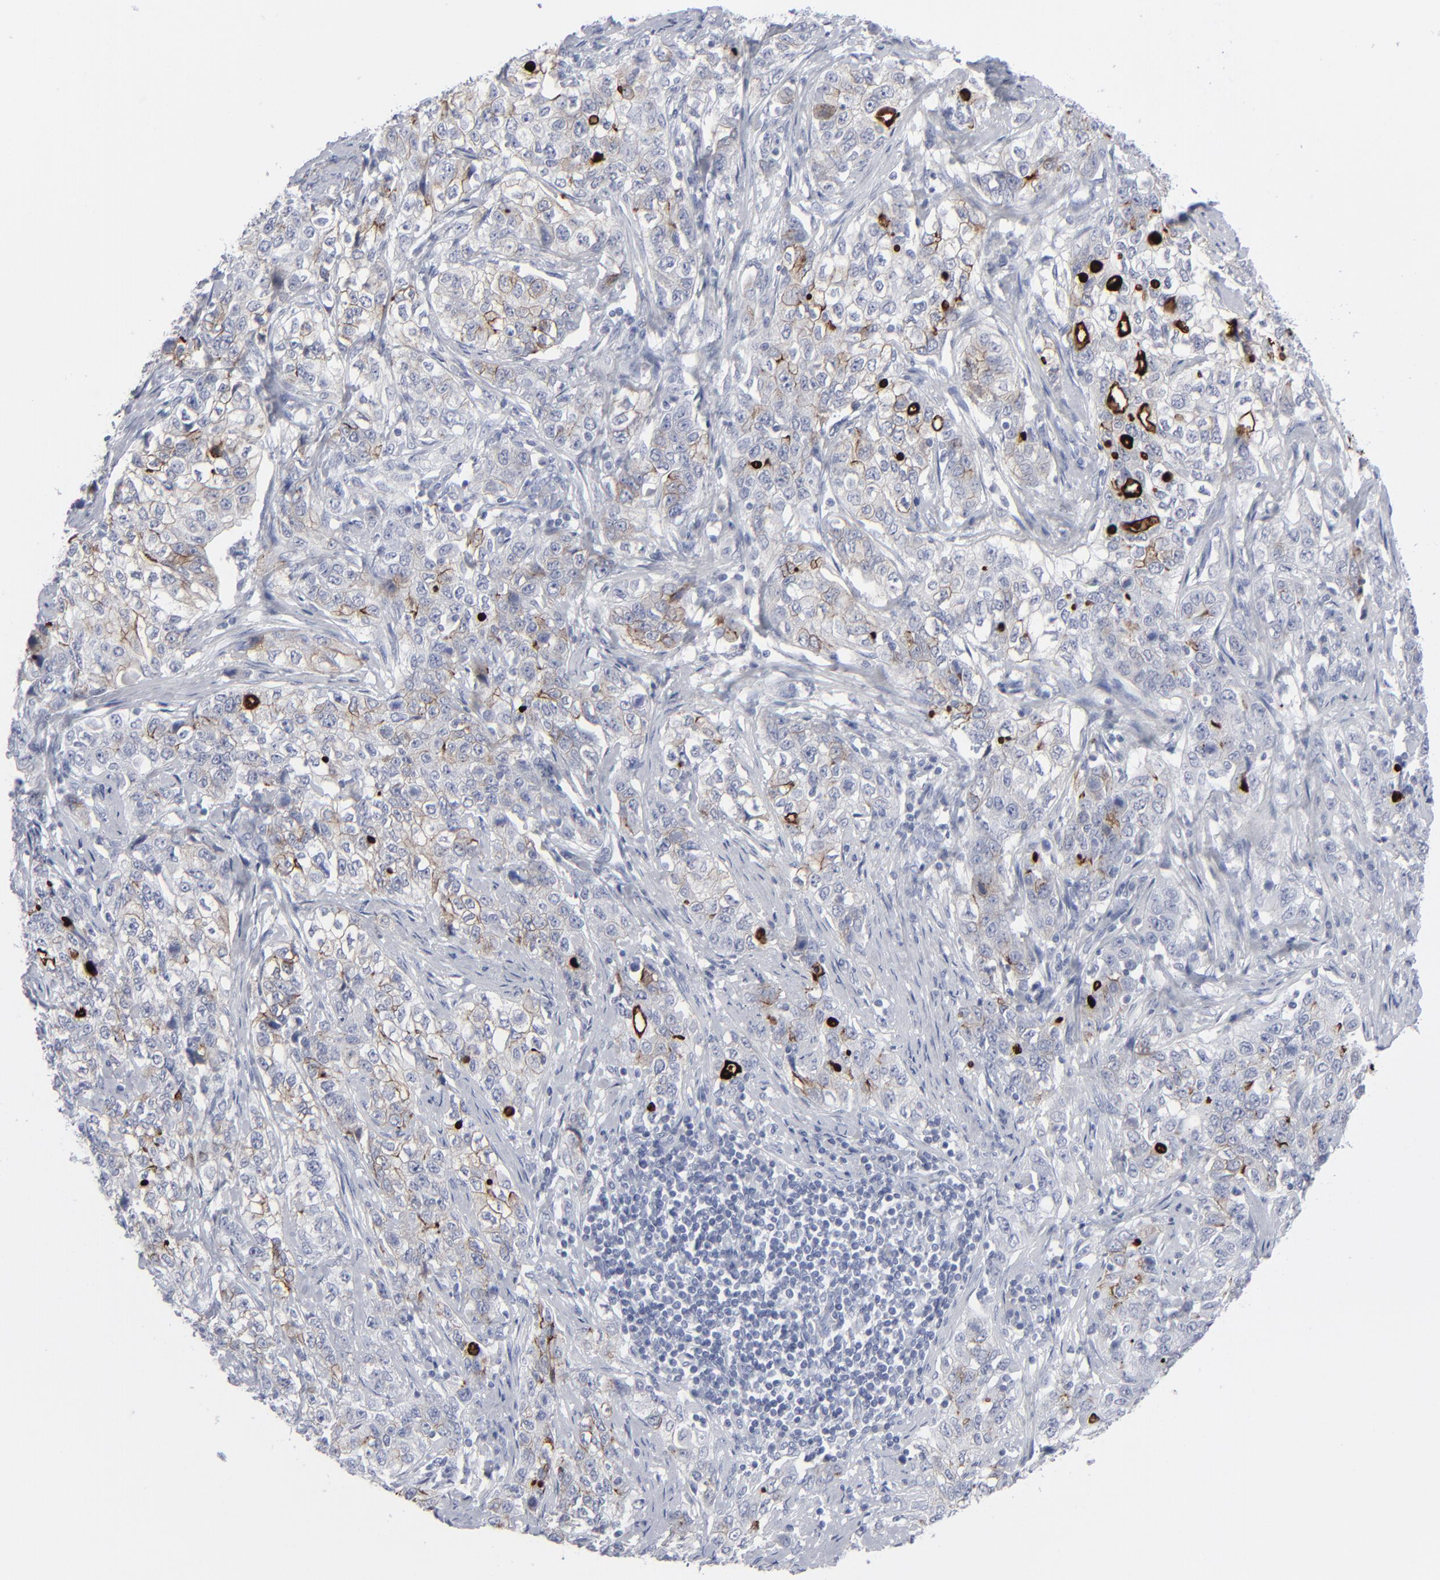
{"staining": {"intensity": "strong", "quantity": "<25%", "location": "cytoplasmic/membranous"}, "tissue": "stomach cancer", "cell_type": "Tumor cells", "image_type": "cancer", "snomed": [{"axis": "morphology", "description": "Adenocarcinoma, NOS"}, {"axis": "topography", "description": "Stomach"}], "caption": "Stomach cancer stained with immunohistochemistry (IHC) exhibits strong cytoplasmic/membranous positivity in approximately <25% of tumor cells. Using DAB (brown) and hematoxylin (blue) stains, captured at high magnification using brightfield microscopy.", "gene": "MSLN", "patient": {"sex": "male", "age": 48}}